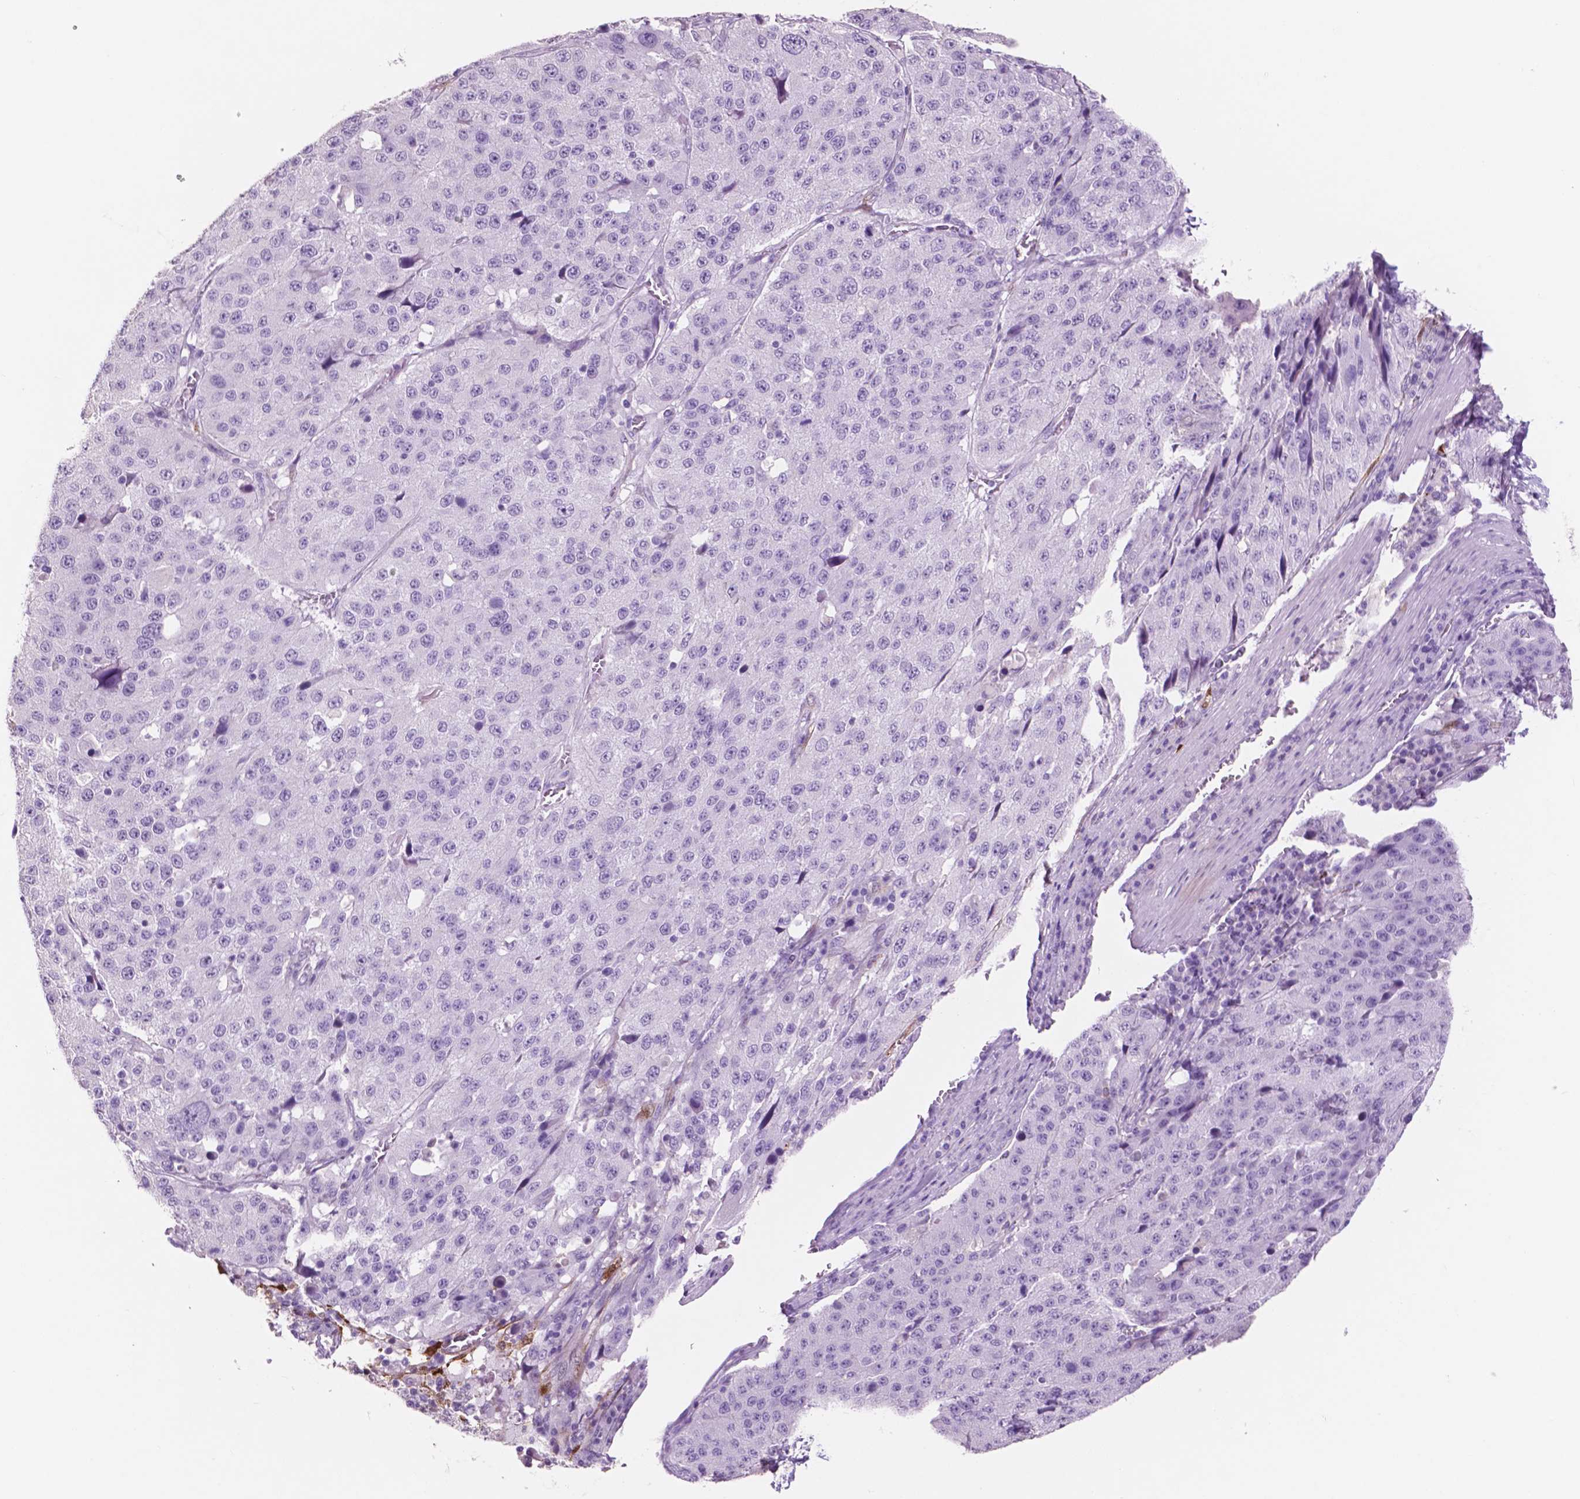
{"staining": {"intensity": "negative", "quantity": "none", "location": "none"}, "tissue": "stomach cancer", "cell_type": "Tumor cells", "image_type": "cancer", "snomed": [{"axis": "morphology", "description": "Adenocarcinoma, NOS"}, {"axis": "topography", "description": "Stomach"}], "caption": "A micrograph of stomach adenocarcinoma stained for a protein exhibits no brown staining in tumor cells.", "gene": "IDO1", "patient": {"sex": "male", "age": 71}}